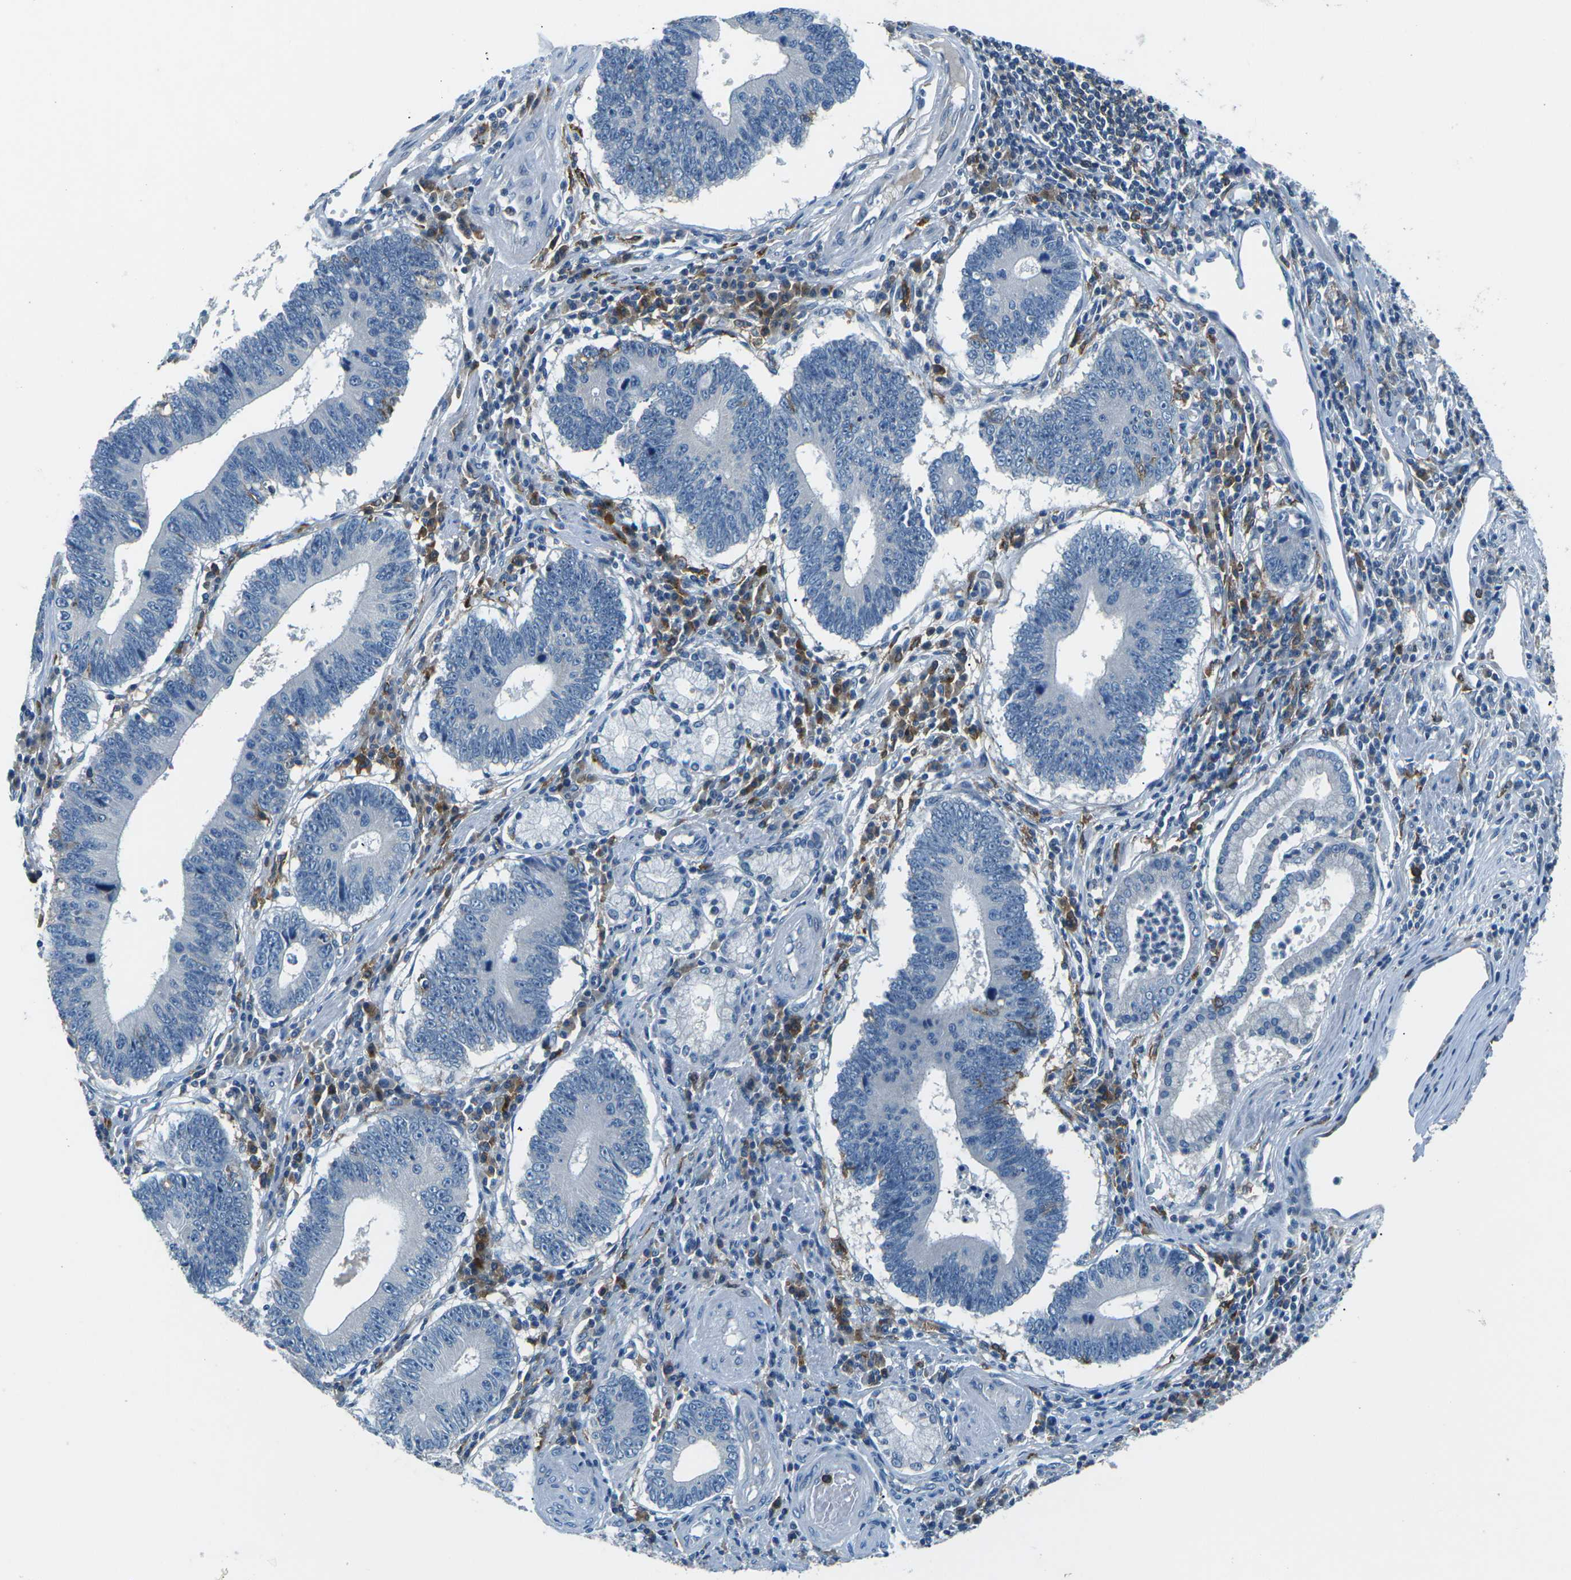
{"staining": {"intensity": "negative", "quantity": "none", "location": "none"}, "tissue": "stomach cancer", "cell_type": "Tumor cells", "image_type": "cancer", "snomed": [{"axis": "morphology", "description": "Adenocarcinoma, NOS"}, {"axis": "topography", "description": "Stomach"}], "caption": "IHC histopathology image of human adenocarcinoma (stomach) stained for a protein (brown), which demonstrates no expression in tumor cells.", "gene": "CD1D", "patient": {"sex": "male", "age": 59}}